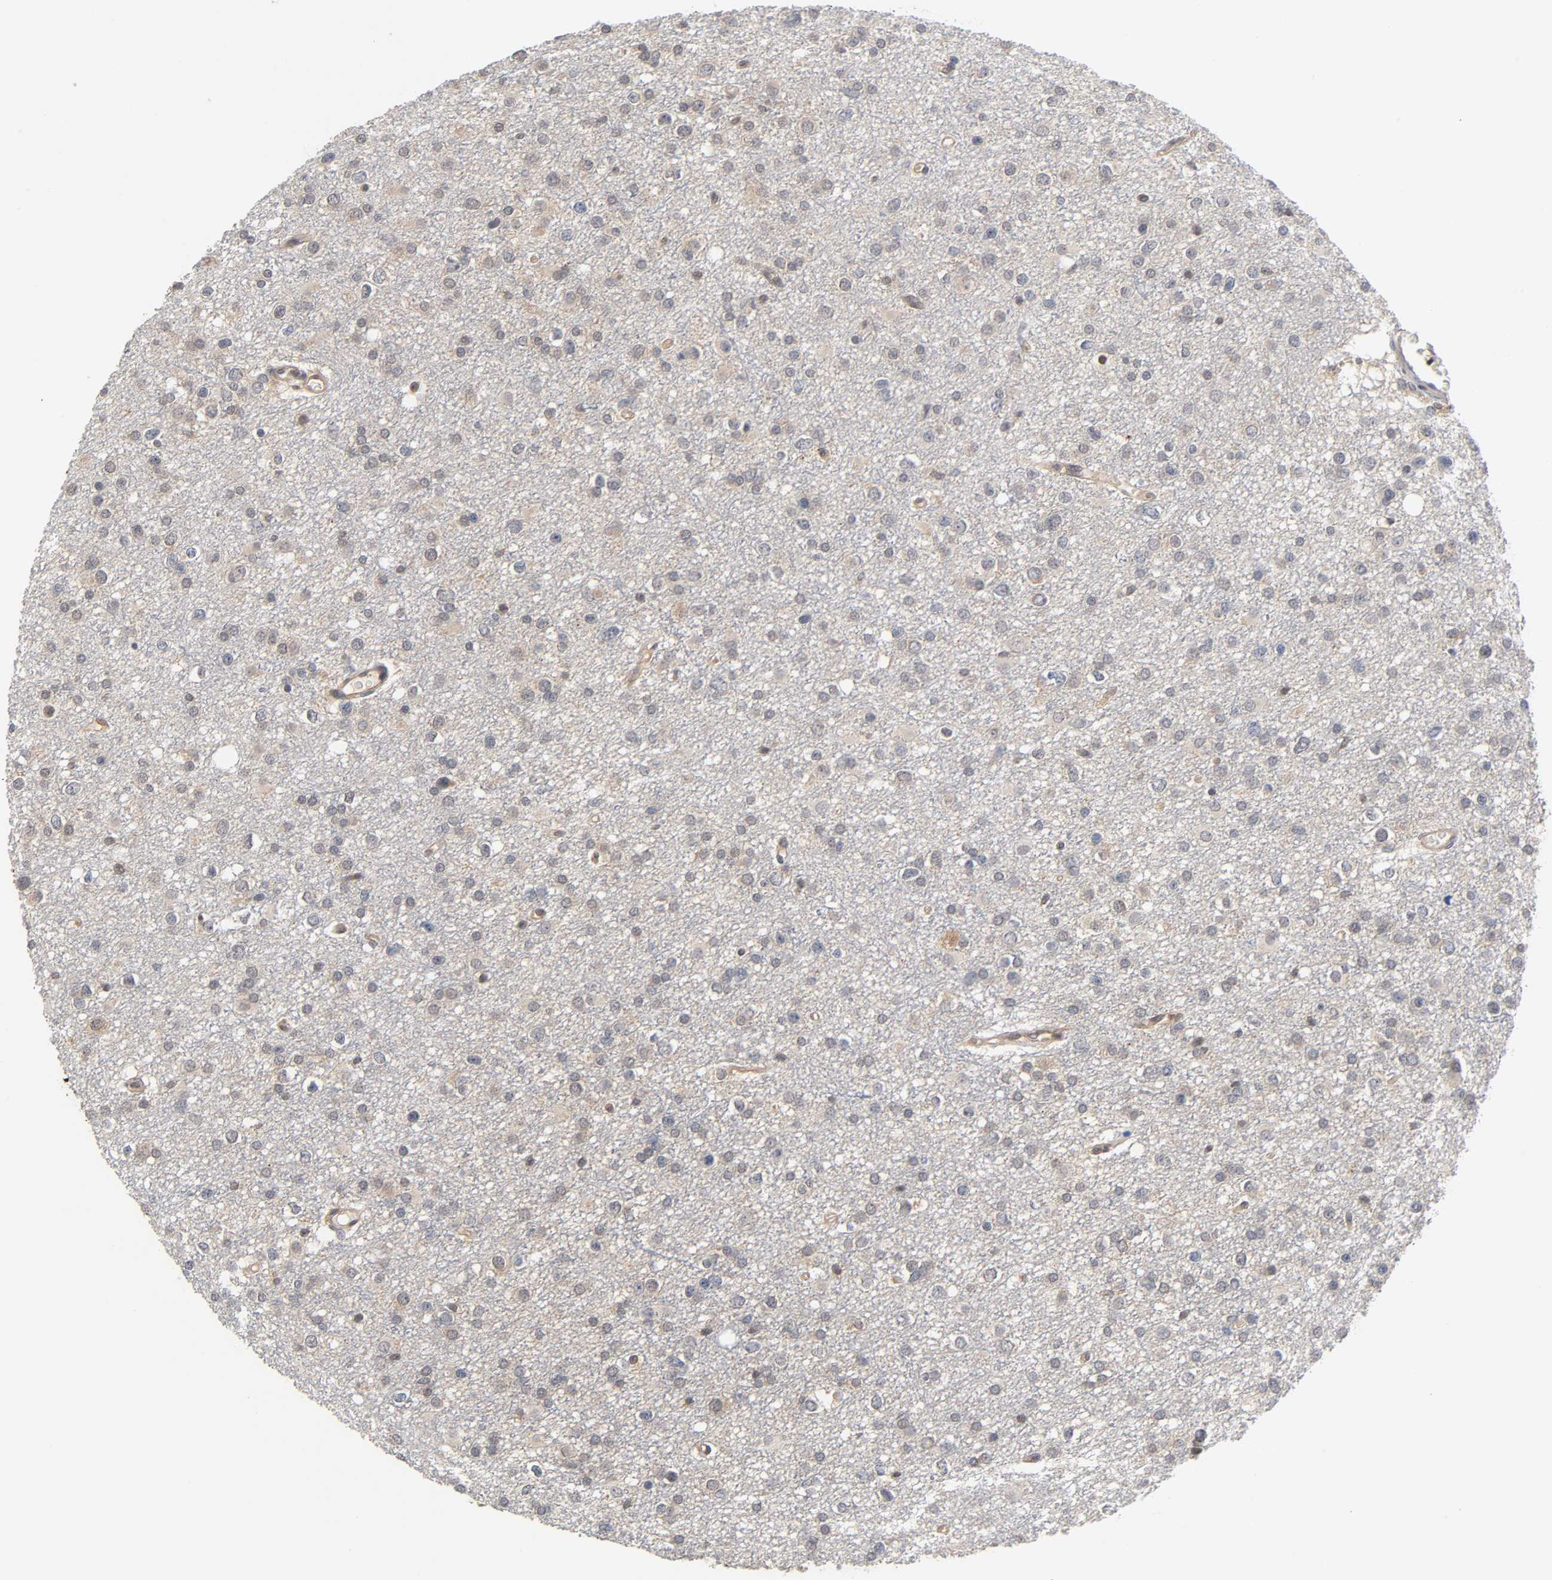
{"staining": {"intensity": "weak", "quantity": ">75%", "location": "cytoplasmic/membranous"}, "tissue": "glioma", "cell_type": "Tumor cells", "image_type": "cancer", "snomed": [{"axis": "morphology", "description": "Glioma, malignant, Low grade"}, {"axis": "topography", "description": "Brain"}], "caption": "Protein positivity by immunohistochemistry (IHC) exhibits weak cytoplasmic/membranous positivity in about >75% of tumor cells in low-grade glioma (malignant).", "gene": "PRKAB1", "patient": {"sex": "male", "age": 42}}